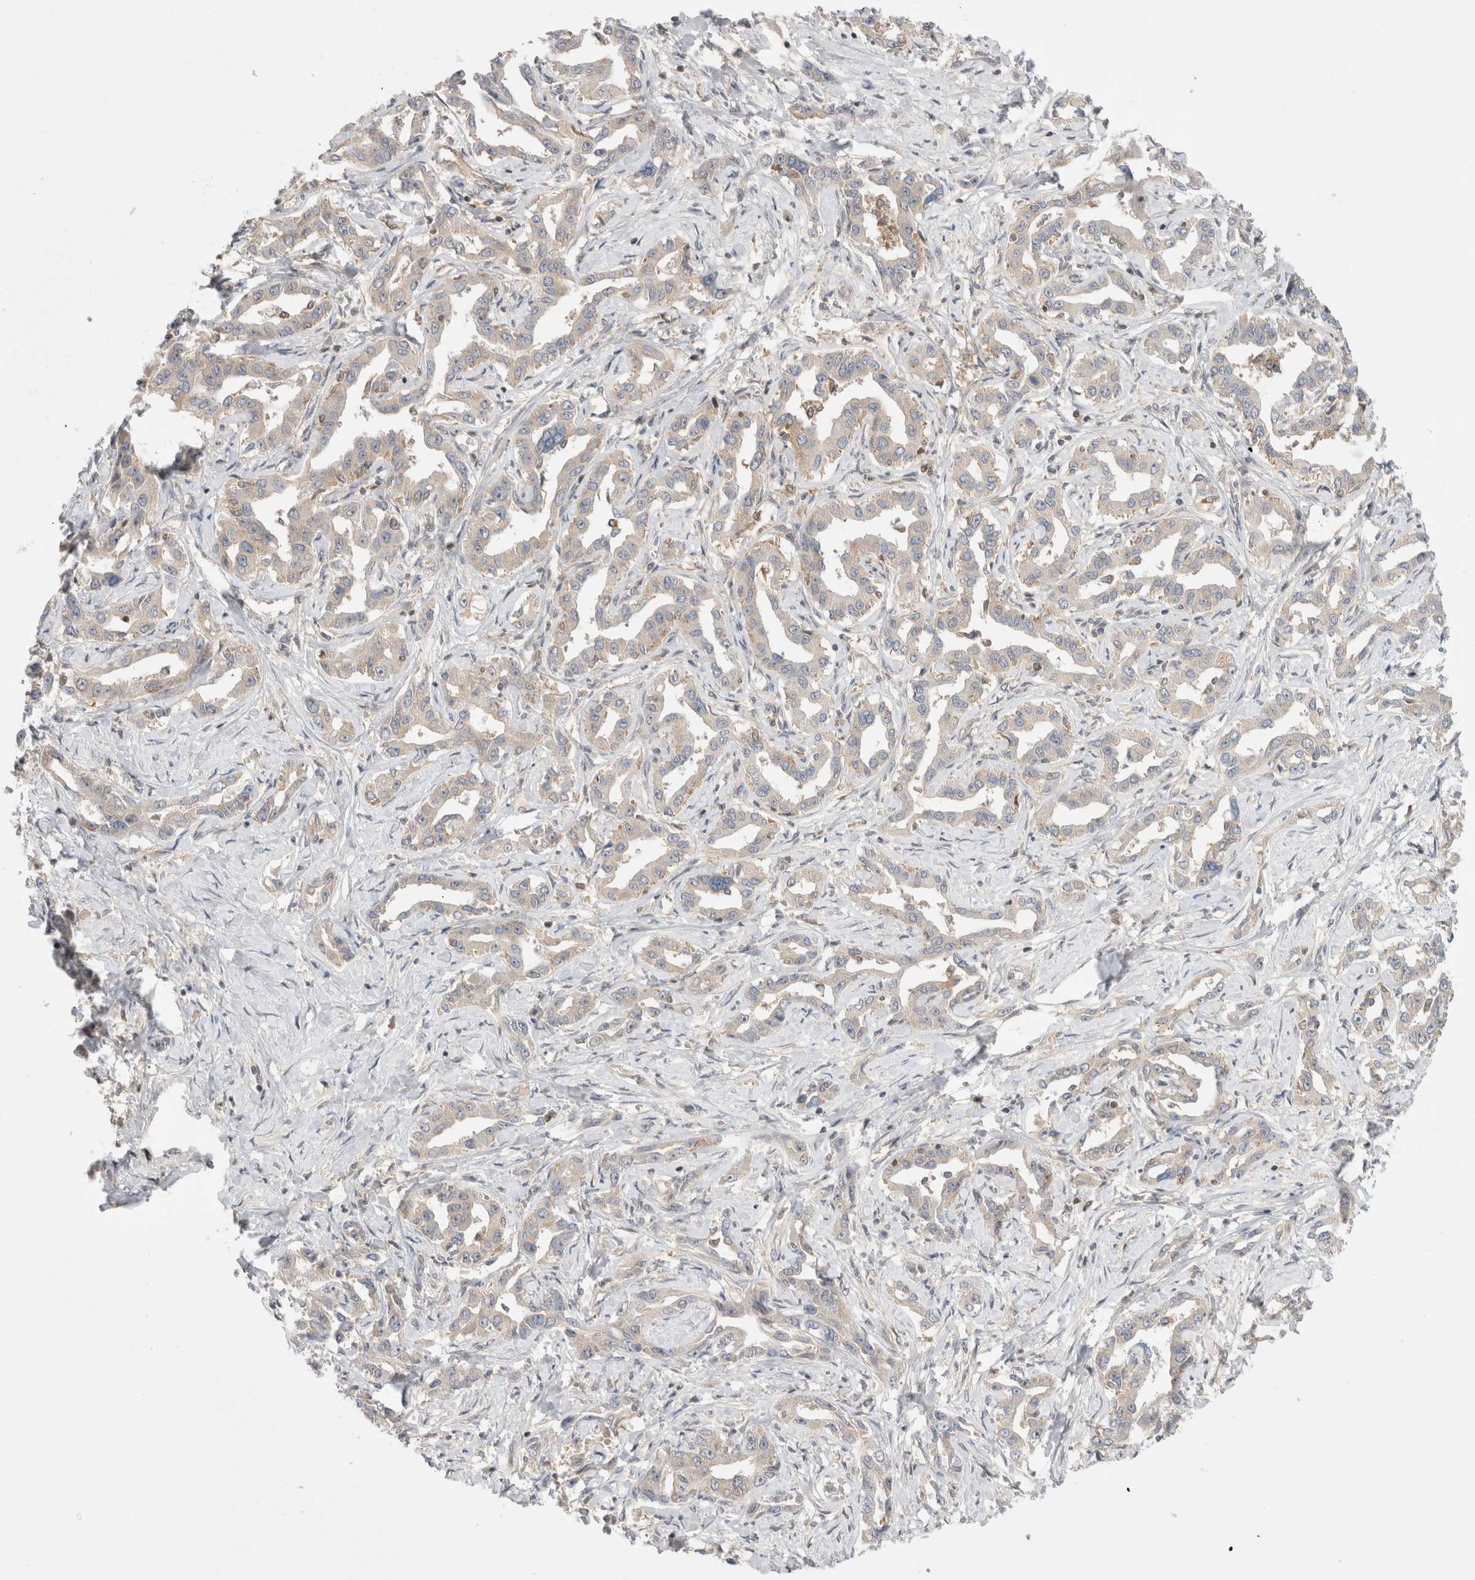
{"staining": {"intensity": "weak", "quantity": "<25%", "location": "cytoplasmic/membranous"}, "tissue": "liver cancer", "cell_type": "Tumor cells", "image_type": "cancer", "snomed": [{"axis": "morphology", "description": "Cholangiocarcinoma"}, {"axis": "topography", "description": "Liver"}], "caption": "The immunohistochemistry (IHC) histopathology image has no significant staining in tumor cells of liver cholangiocarcinoma tissue.", "gene": "NFKB1", "patient": {"sex": "male", "age": 59}}